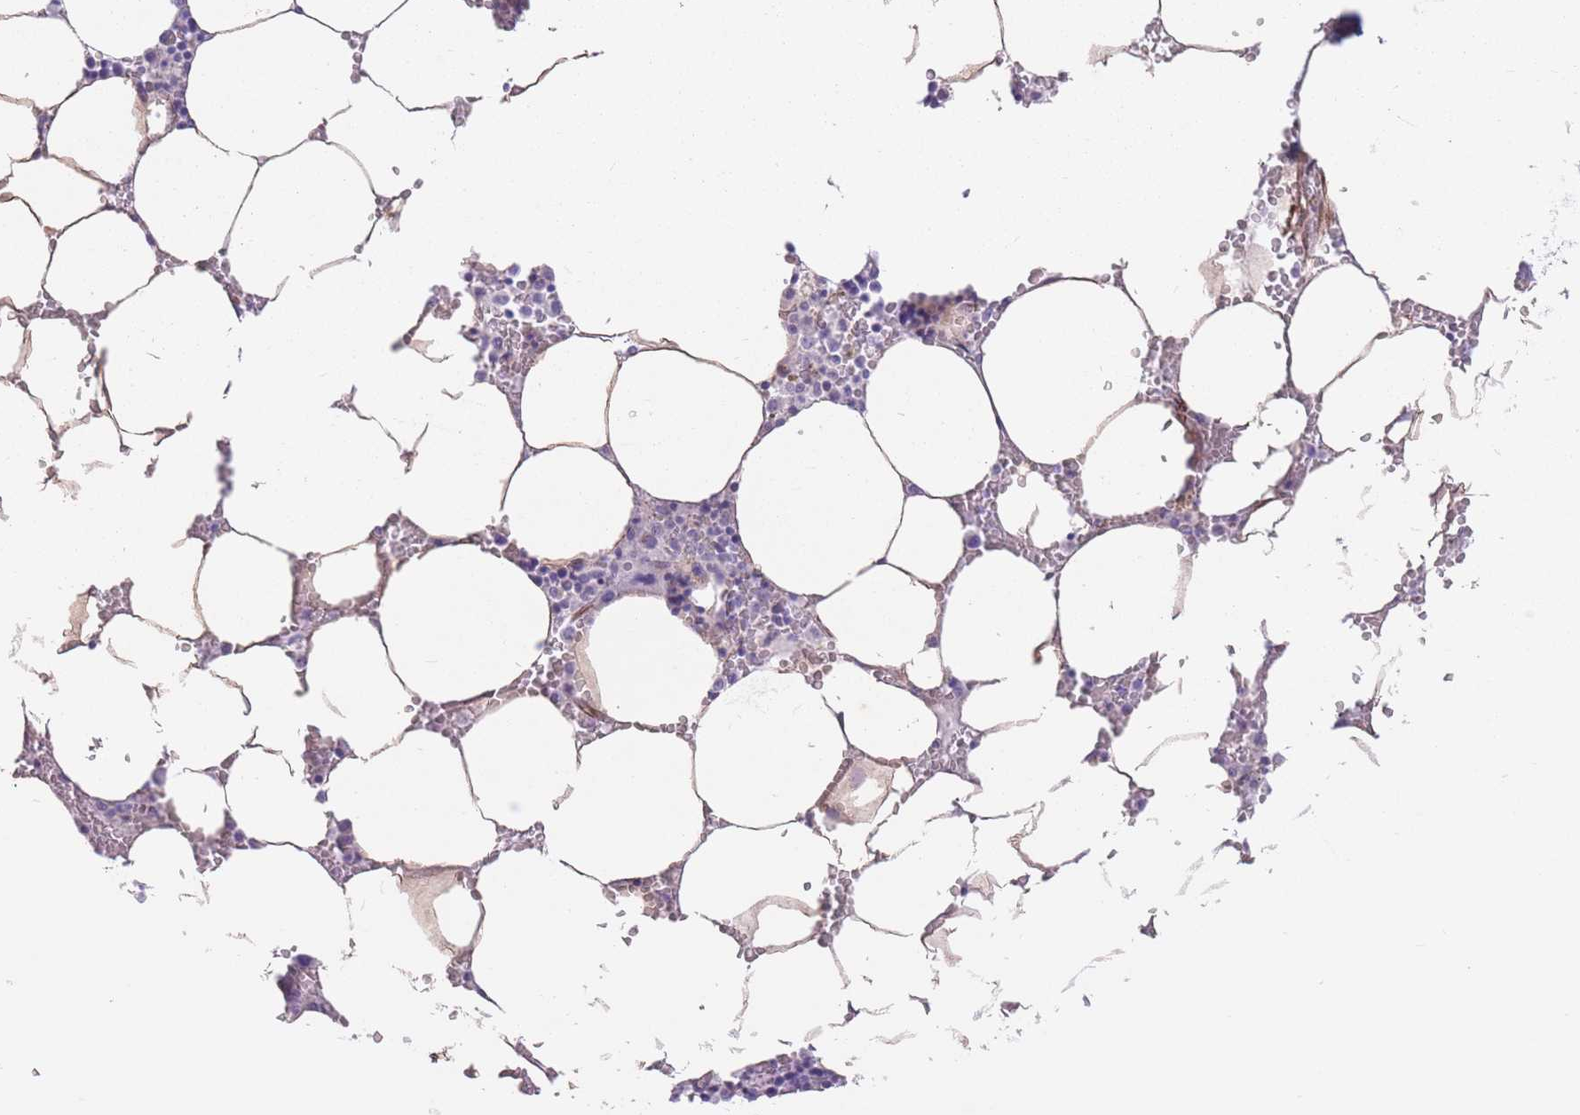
{"staining": {"intensity": "negative", "quantity": "none", "location": "none"}, "tissue": "bone marrow", "cell_type": "Hematopoietic cells", "image_type": "normal", "snomed": [{"axis": "morphology", "description": "Normal tissue, NOS"}, {"axis": "topography", "description": "Bone marrow"}], "caption": "Immunohistochemistry (IHC) of benign bone marrow exhibits no expression in hematopoietic cells.", "gene": "ATP5MF", "patient": {"sex": "male", "age": 70}}